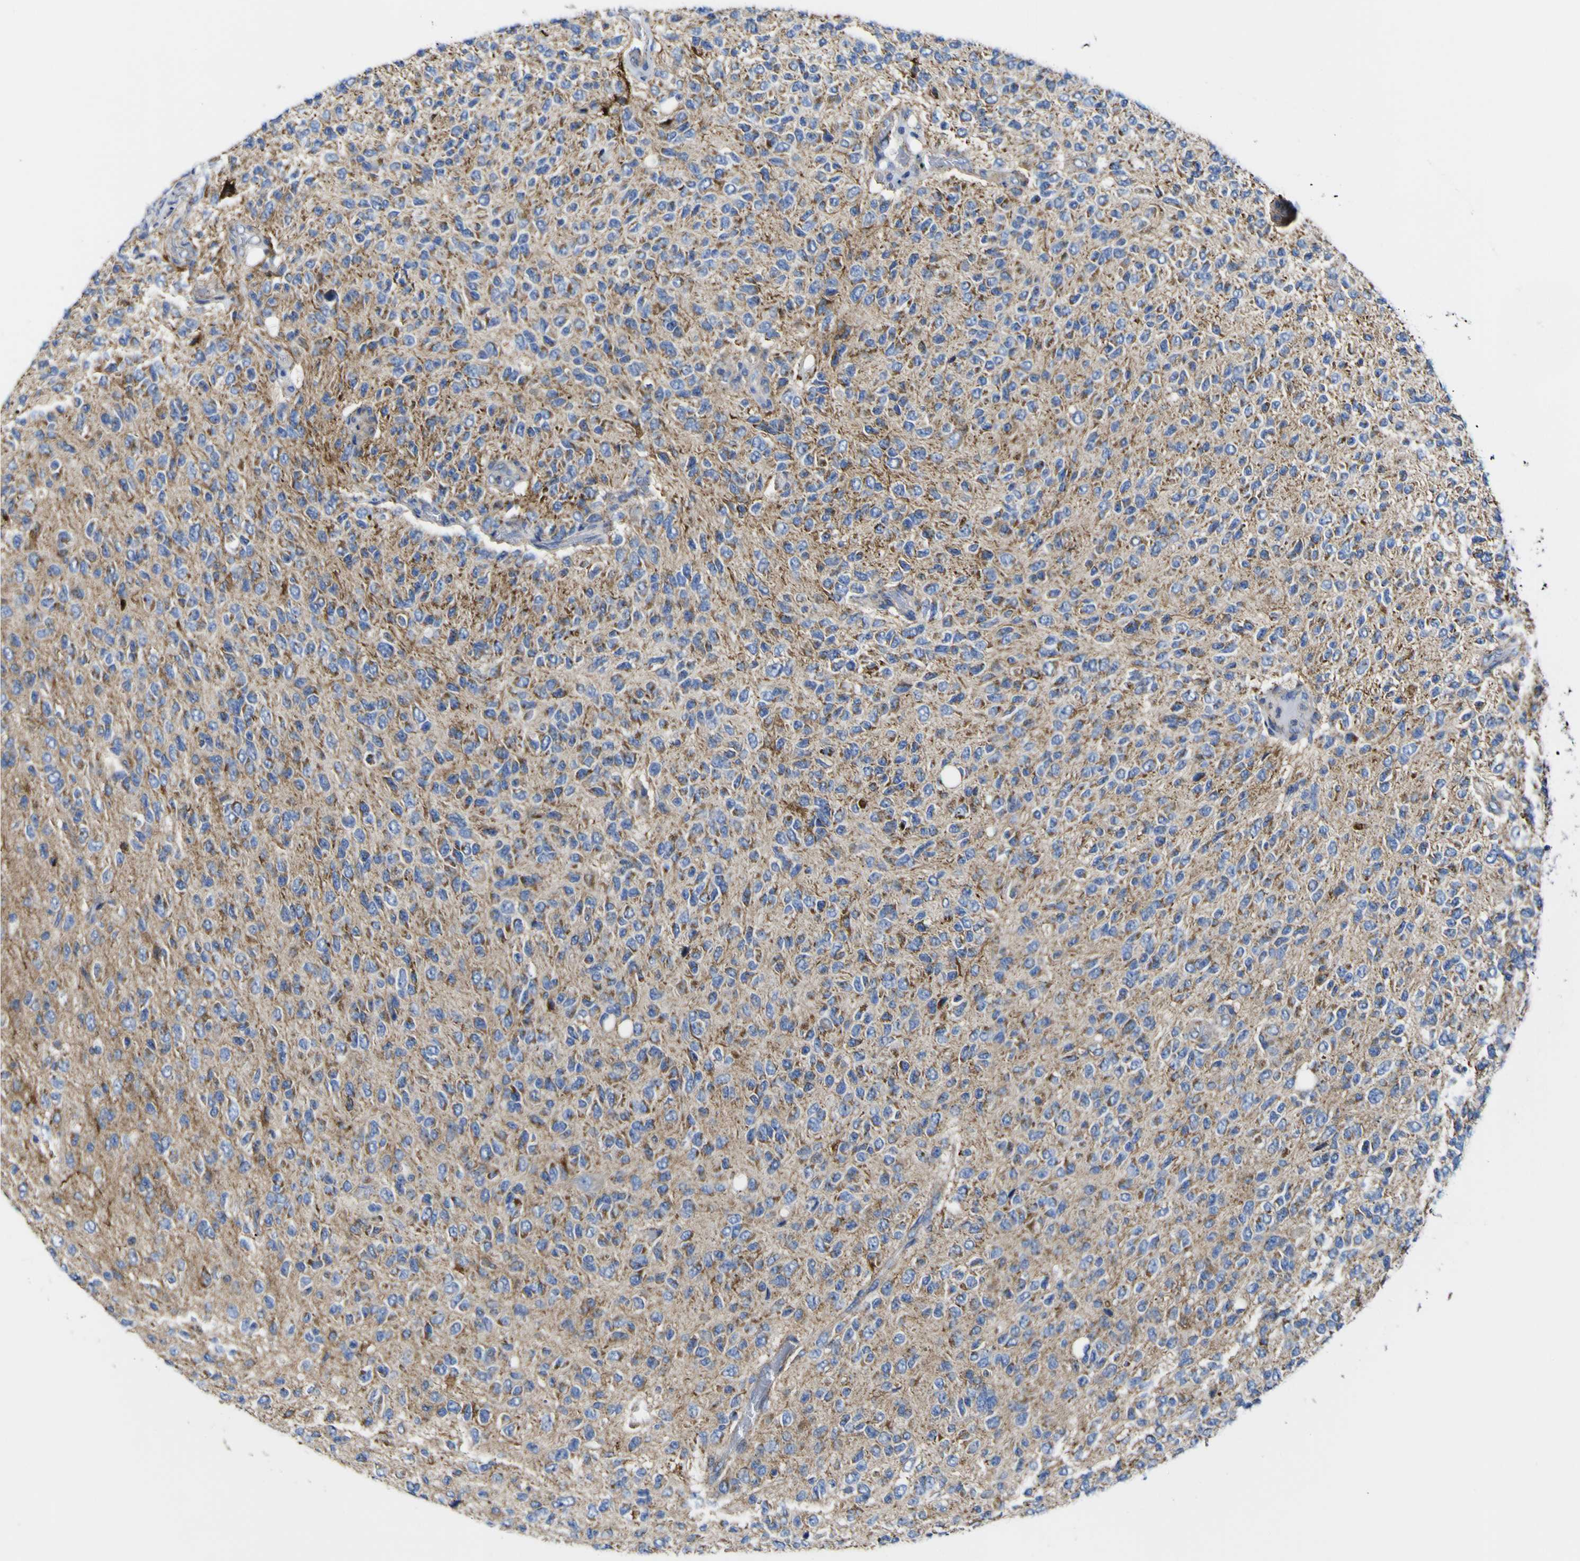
{"staining": {"intensity": "moderate", "quantity": ">75%", "location": "cytoplasmic/membranous"}, "tissue": "glioma", "cell_type": "Tumor cells", "image_type": "cancer", "snomed": [{"axis": "morphology", "description": "Glioma, malignant, High grade"}, {"axis": "topography", "description": "pancreas cauda"}], "caption": "Tumor cells show moderate cytoplasmic/membranous staining in approximately >75% of cells in glioma.", "gene": "CCDC90B", "patient": {"sex": "male", "age": 60}}